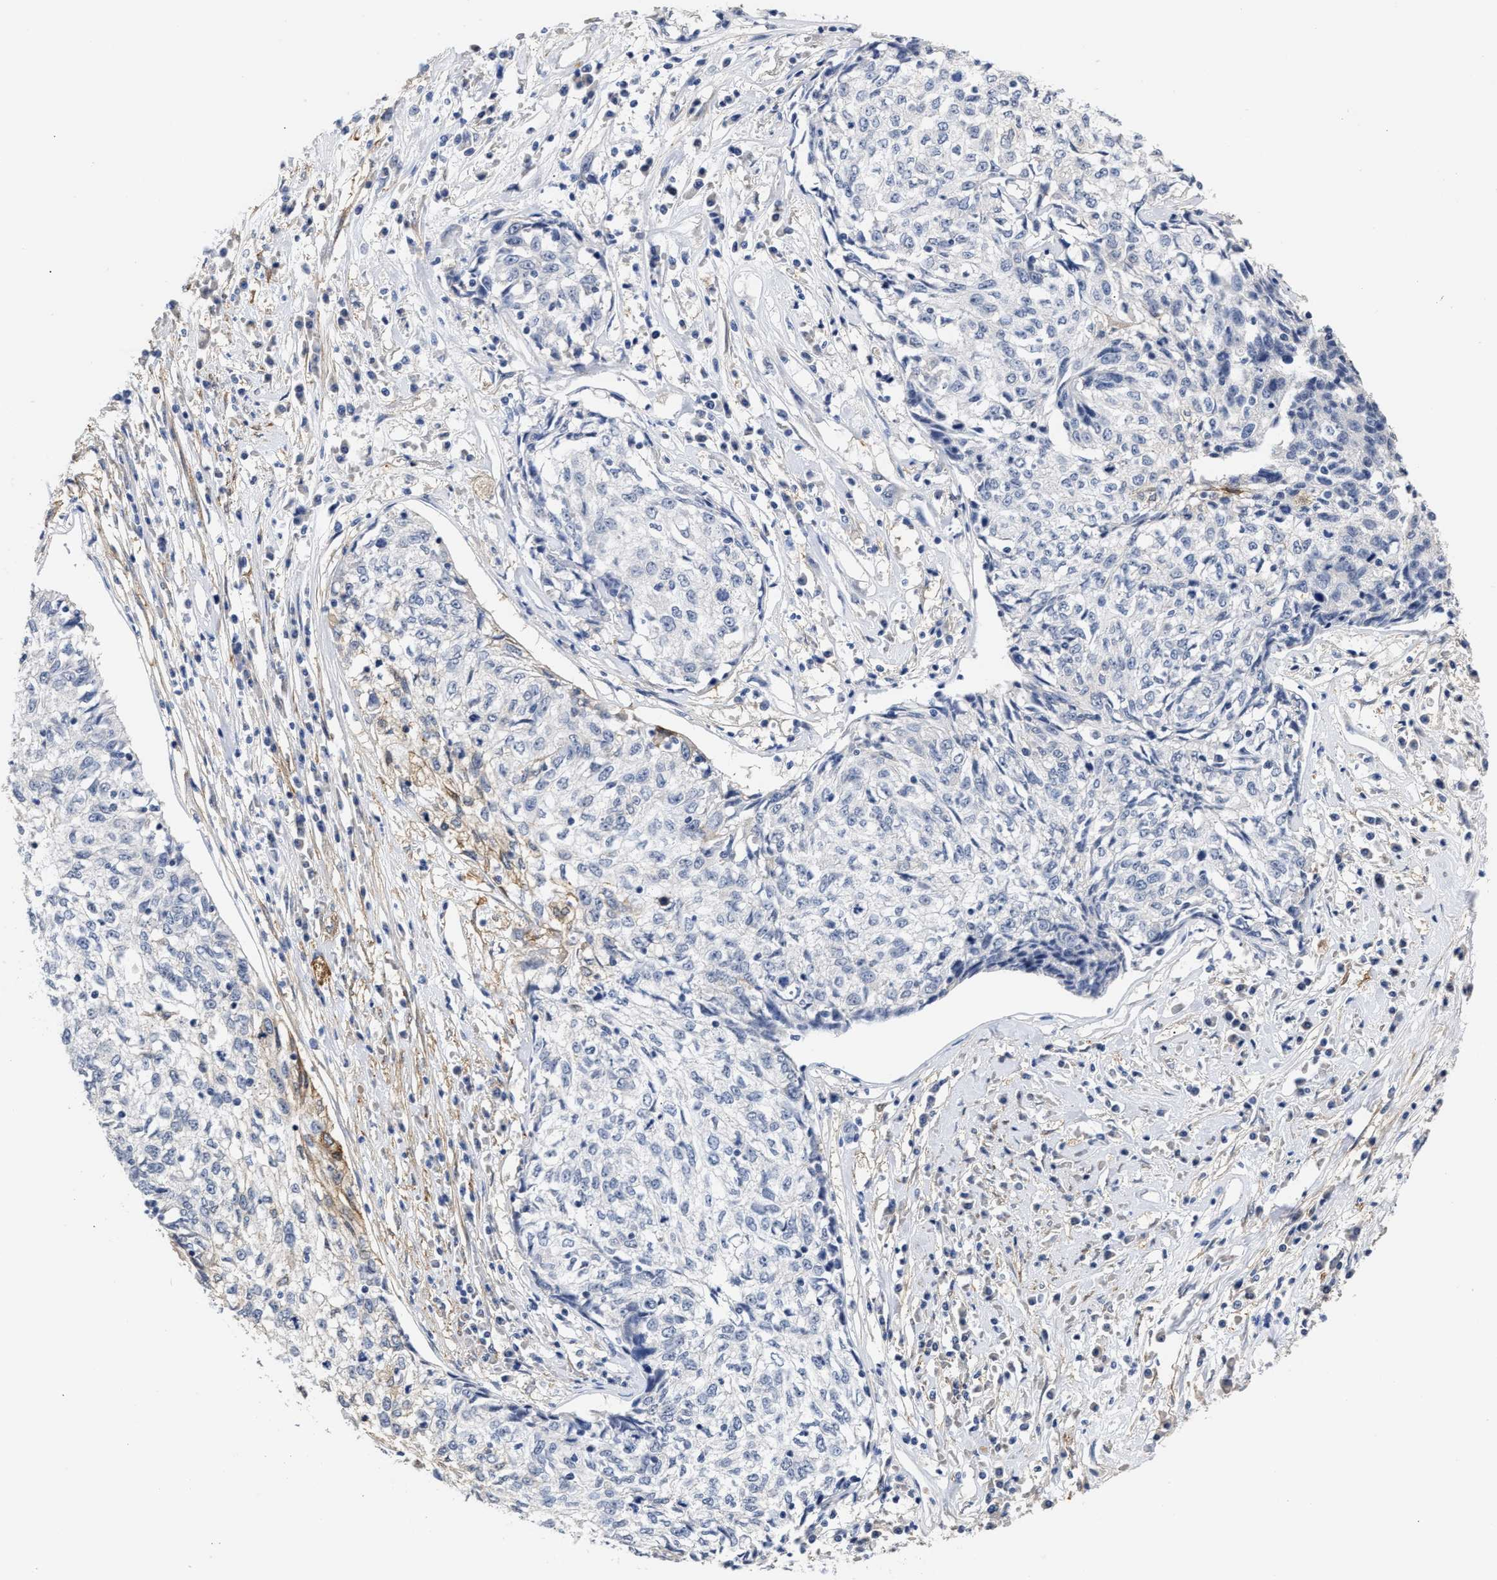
{"staining": {"intensity": "negative", "quantity": "none", "location": "none"}, "tissue": "cervical cancer", "cell_type": "Tumor cells", "image_type": "cancer", "snomed": [{"axis": "morphology", "description": "Squamous cell carcinoma, NOS"}, {"axis": "topography", "description": "Cervix"}], "caption": "This is an immunohistochemistry (IHC) image of cervical cancer (squamous cell carcinoma). There is no positivity in tumor cells.", "gene": "AHNAK2", "patient": {"sex": "female", "age": 57}}